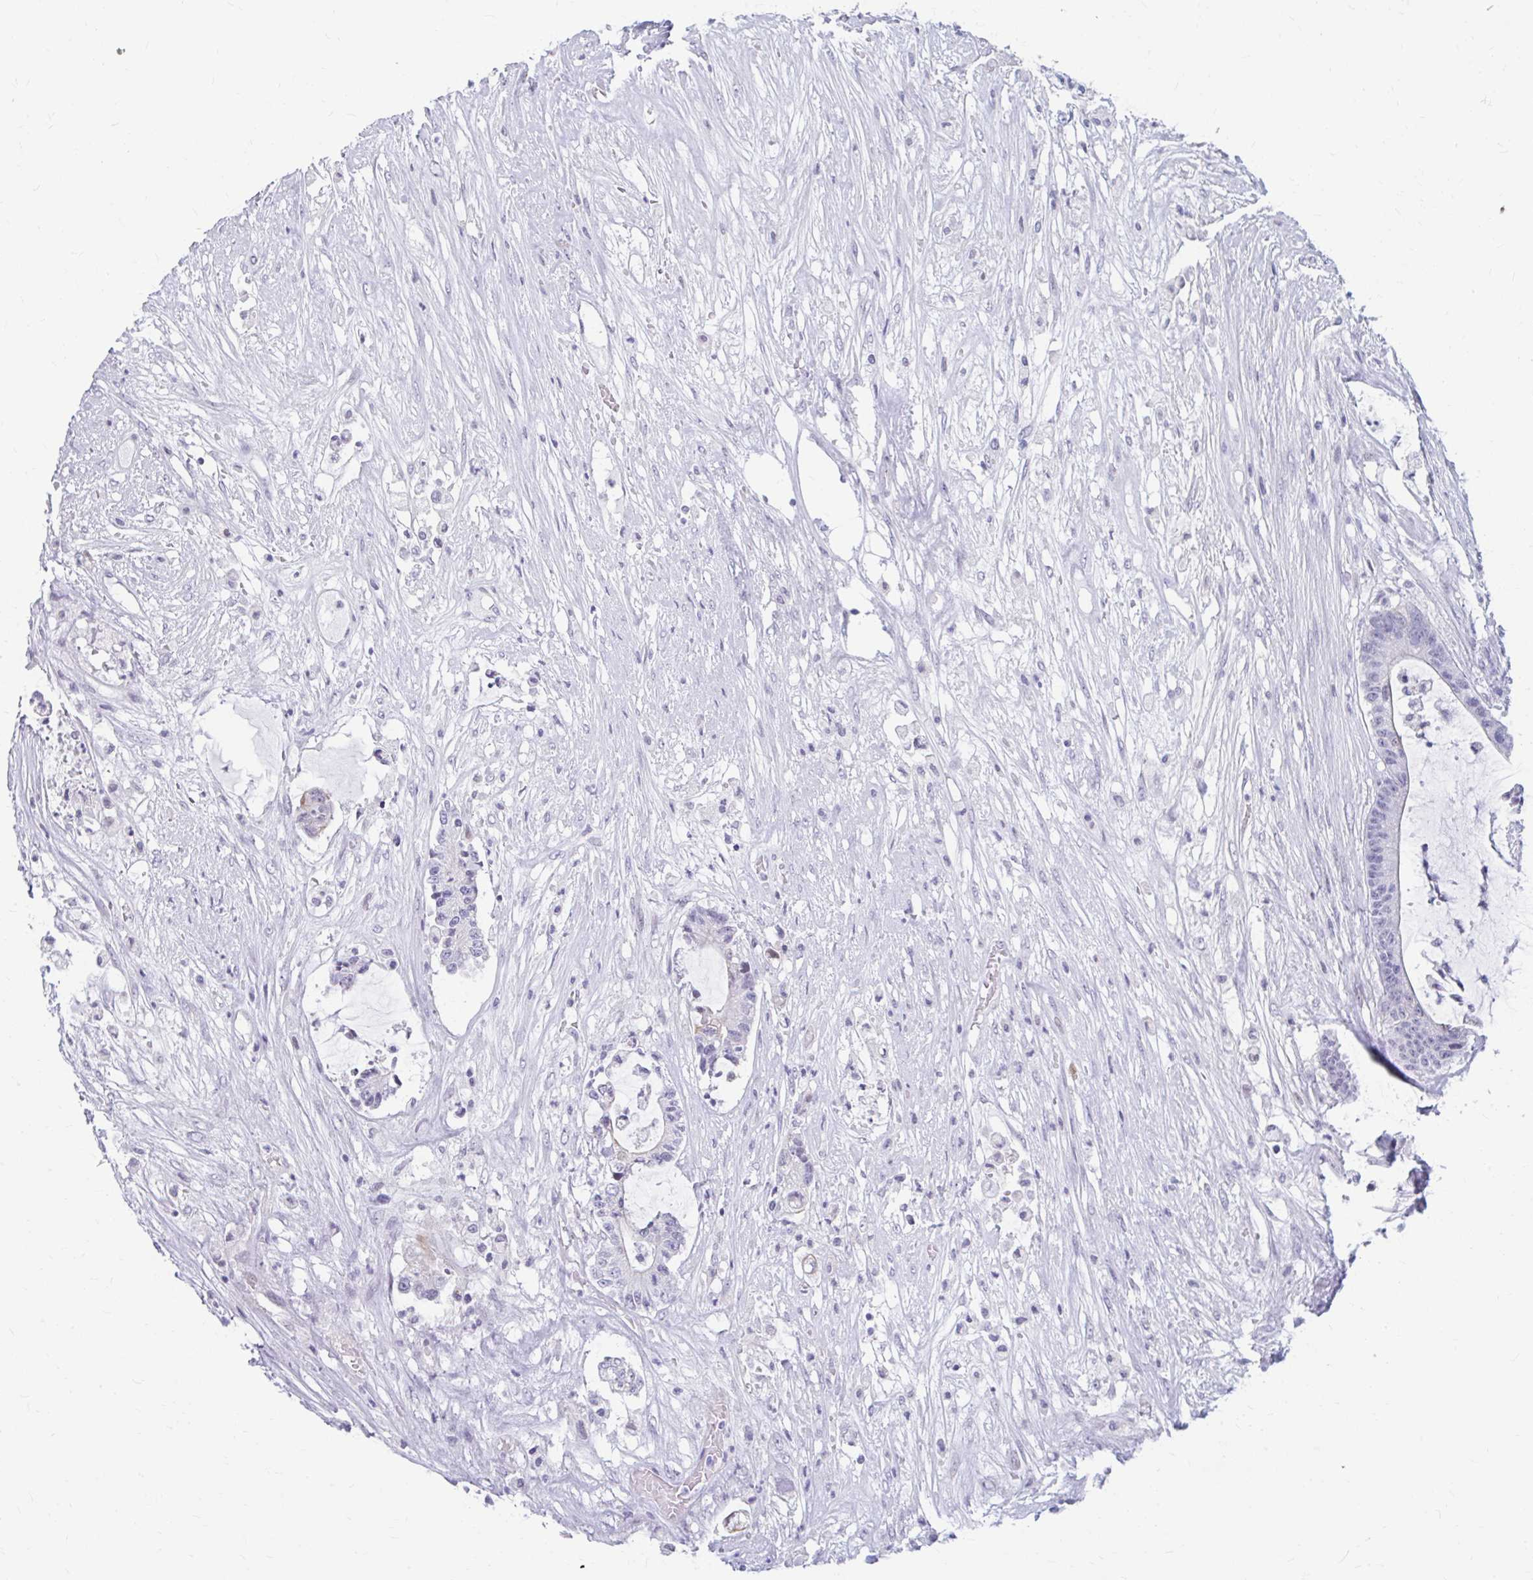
{"staining": {"intensity": "moderate", "quantity": "<25%", "location": "cytoplasmic/membranous"}, "tissue": "colorectal cancer", "cell_type": "Tumor cells", "image_type": "cancer", "snomed": [{"axis": "morphology", "description": "Adenocarcinoma, NOS"}, {"axis": "topography", "description": "Colon"}], "caption": "Tumor cells display low levels of moderate cytoplasmic/membranous staining in approximately <25% of cells in human adenocarcinoma (colorectal). (DAB IHC with brightfield microscopy, high magnification).", "gene": "RGS16", "patient": {"sex": "female", "age": 84}}